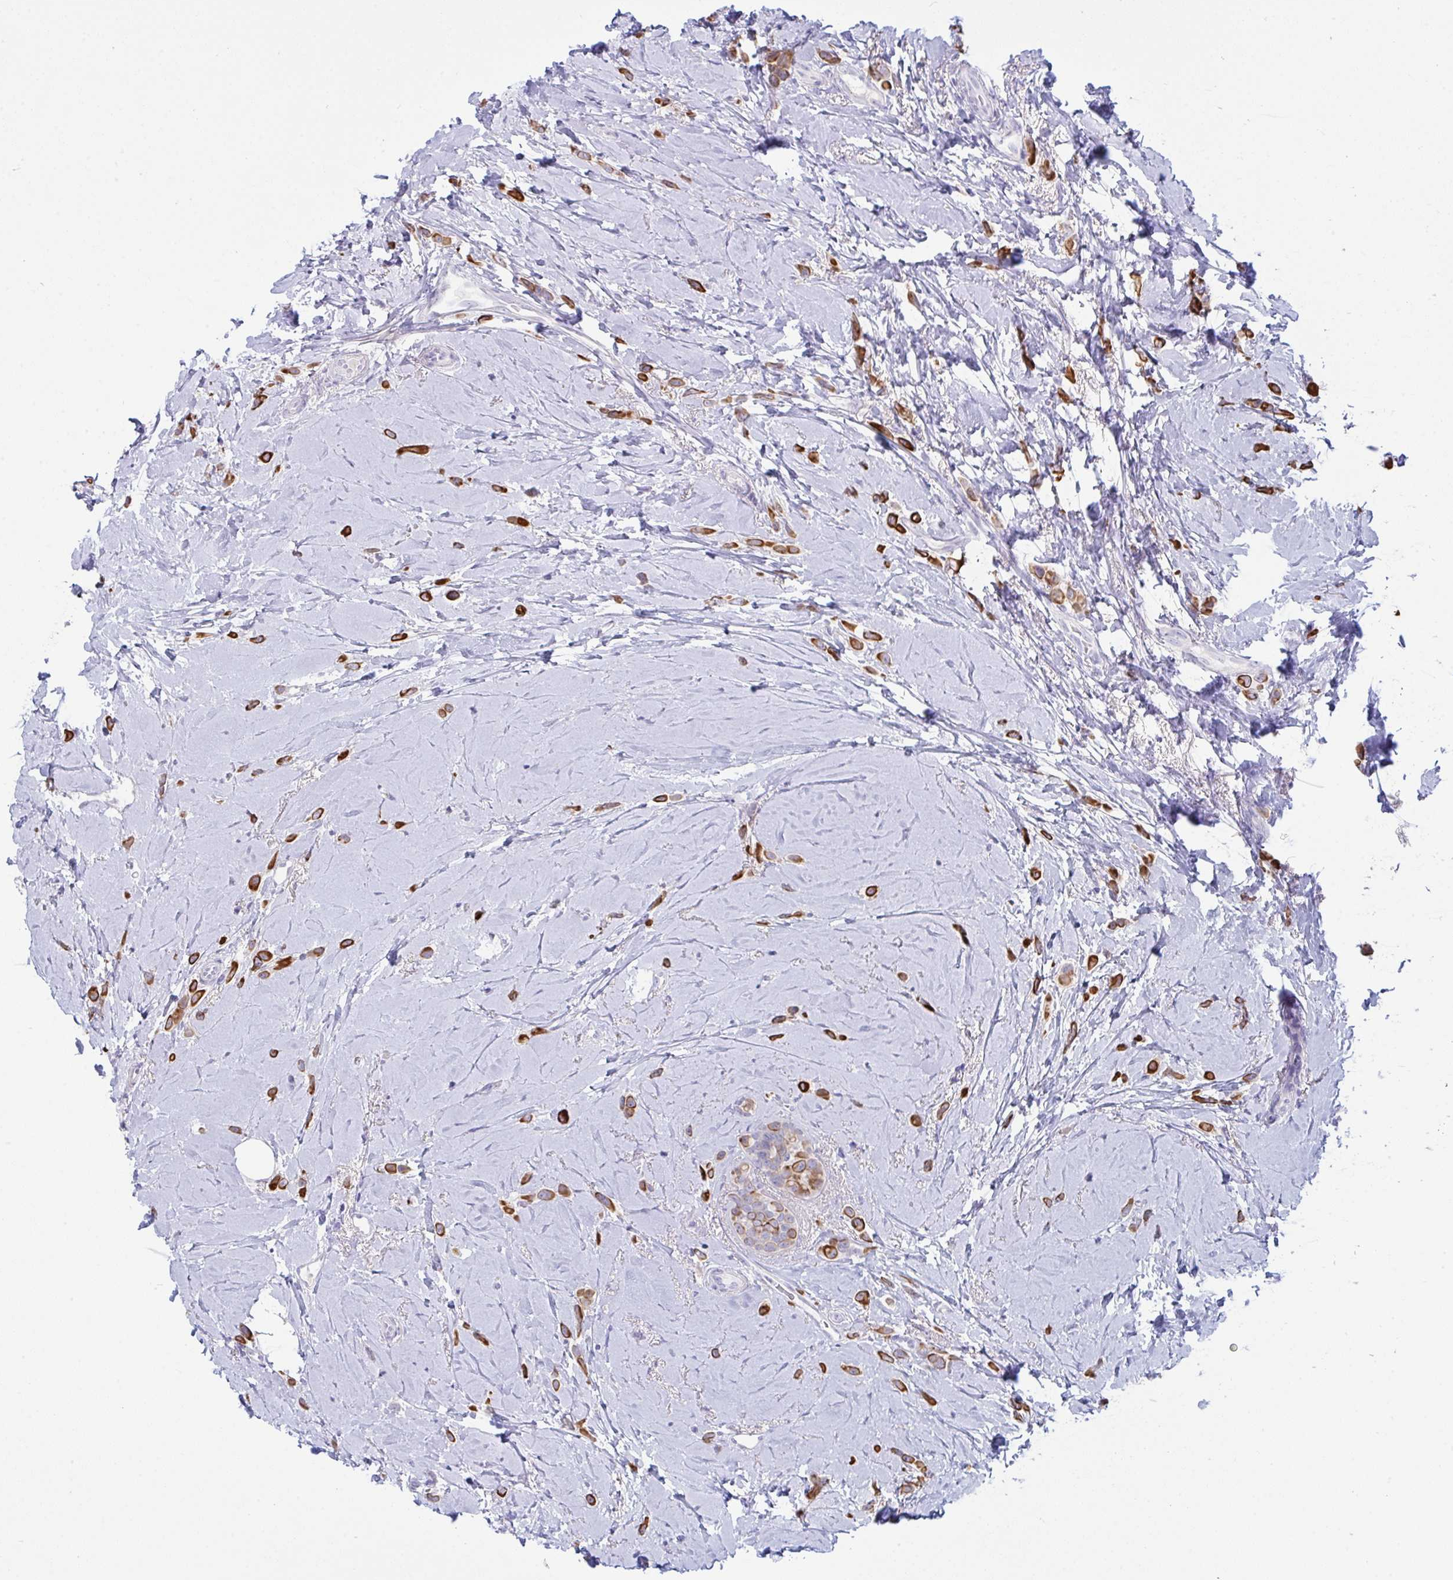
{"staining": {"intensity": "strong", "quantity": ">75%", "location": "cytoplasmic/membranous"}, "tissue": "breast cancer", "cell_type": "Tumor cells", "image_type": "cancer", "snomed": [{"axis": "morphology", "description": "Lobular carcinoma"}, {"axis": "topography", "description": "Breast"}], "caption": "An immunohistochemistry (IHC) micrograph of tumor tissue is shown. Protein staining in brown highlights strong cytoplasmic/membranous positivity in breast cancer within tumor cells.", "gene": "TENT5D", "patient": {"sex": "female", "age": 66}}